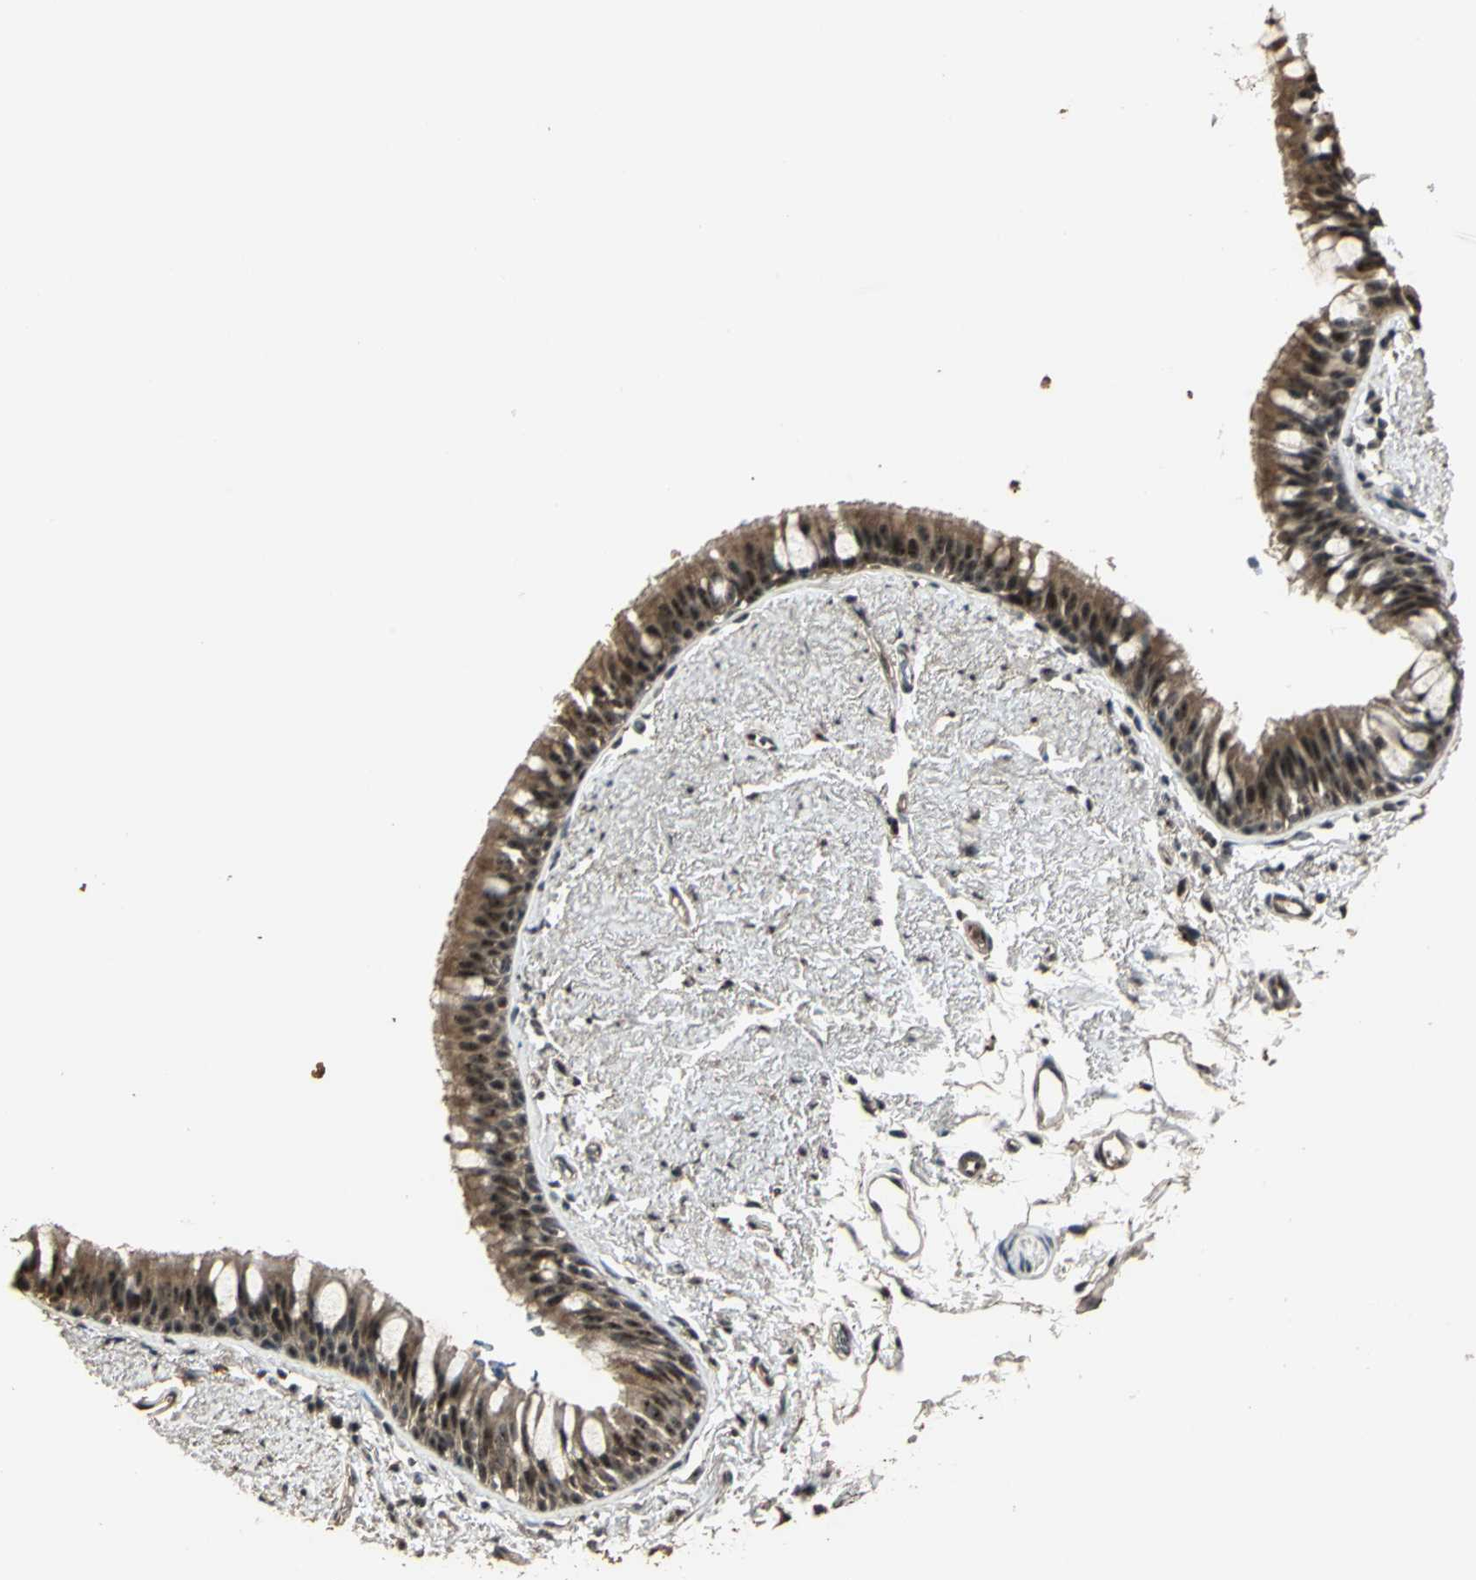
{"staining": {"intensity": "strong", "quantity": ">75%", "location": "cytoplasmic/membranous"}, "tissue": "bronchus", "cell_type": "Respiratory epithelial cells", "image_type": "normal", "snomed": [{"axis": "morphology", "description": "Normal tissue, NOS"}, {"axis": "topography", "description": "Bronchus"}], "caption": "Immunohistochemical staining of normal bronchus displays high levels of strong cytoplasmic/membranous staining in approximately >75% of respiratory epithelial cells. The protein of interest is shown in brown color, while the nuclei are stained blue.", "gene": "UCHL5", "patient": {"sex": "female", "age": 73}}